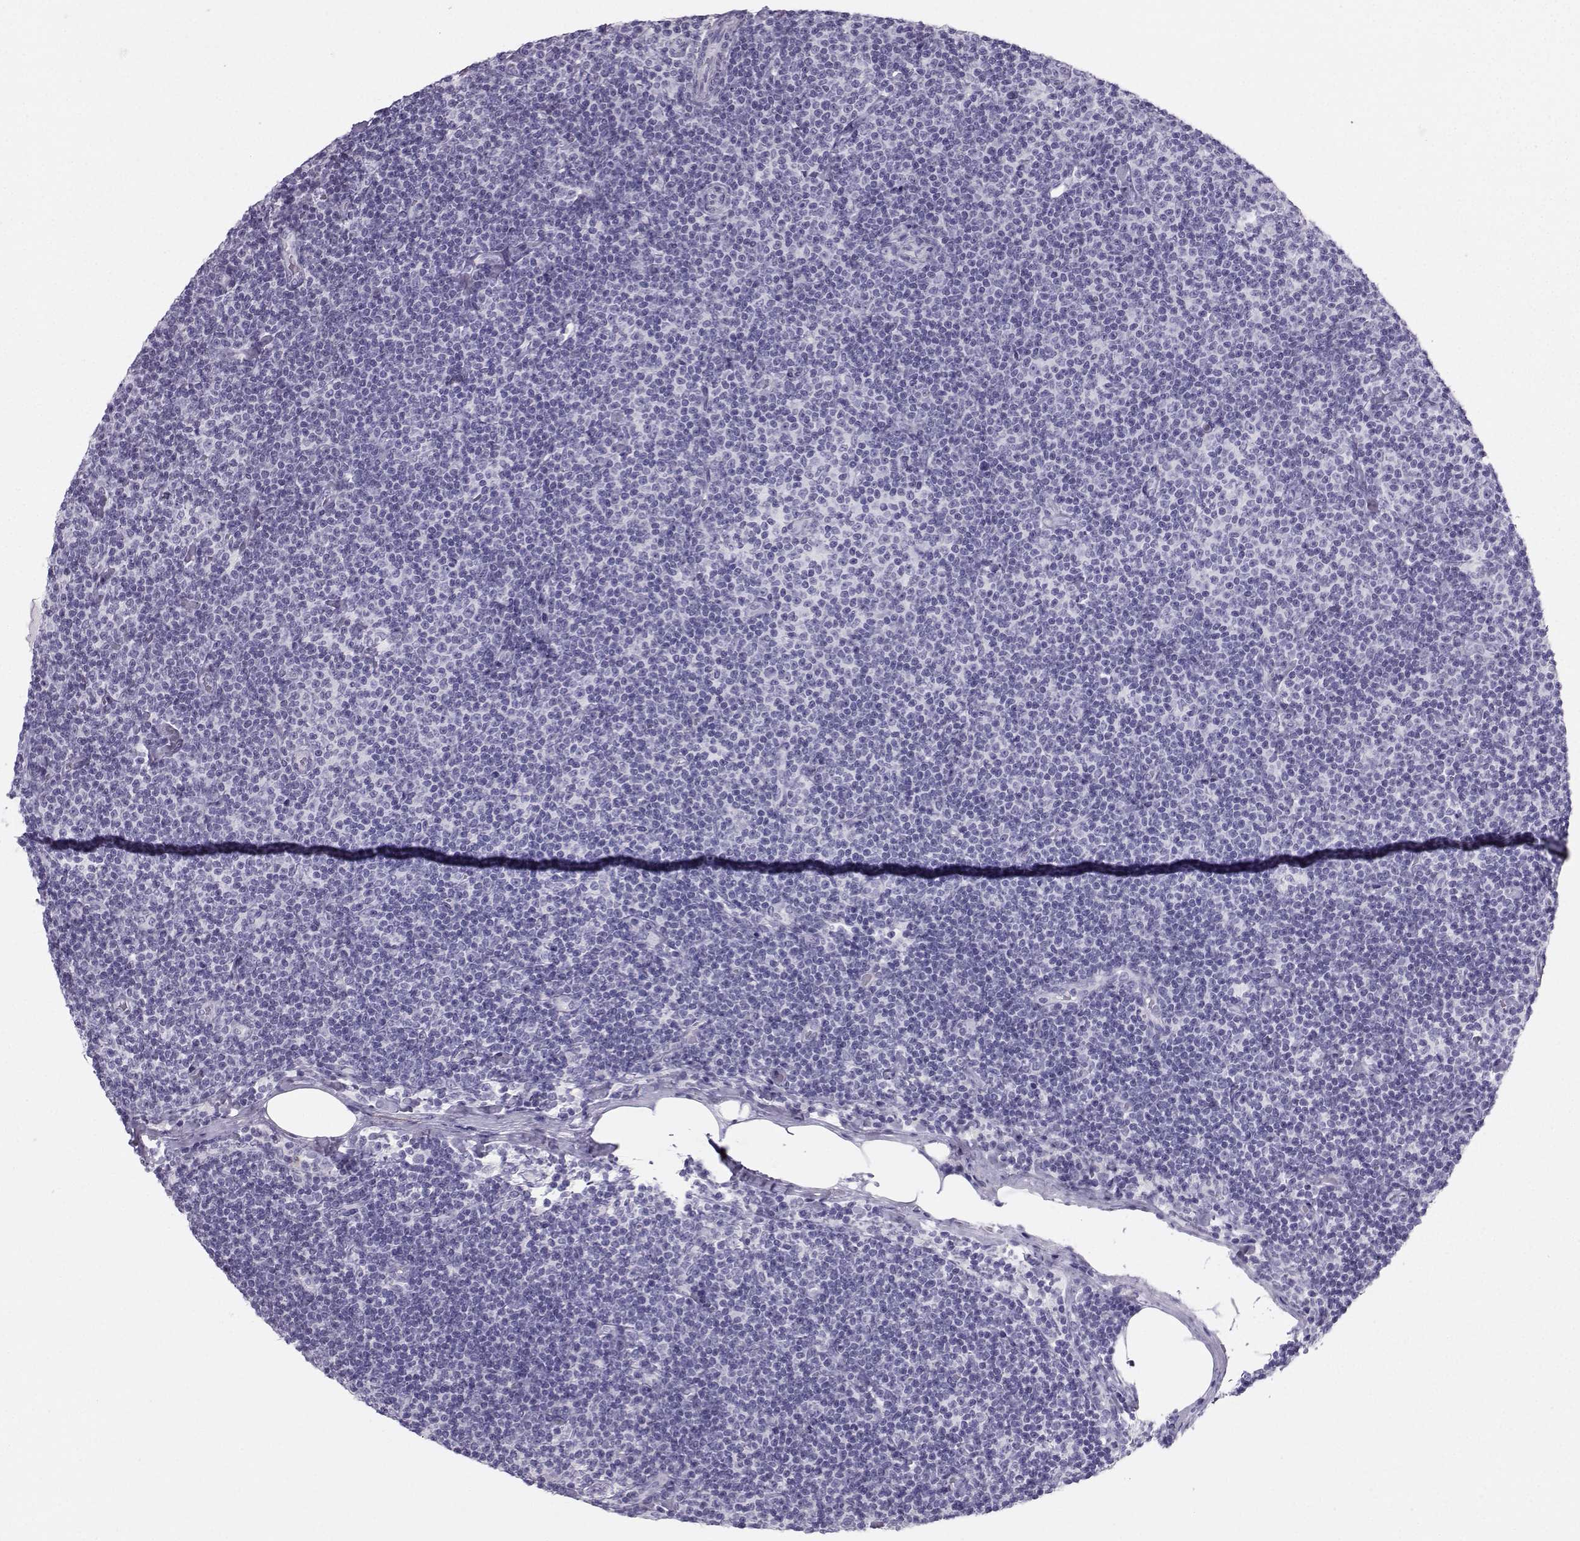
{"staining": {"intensity": "negative", "quantity": "none", "location": "none"}, "tissue": "lymphoma", "cell_type": "Tumor cells", "image_type": "cancer", "snomed": [{"axis": "morphology", "description": "Malignant lymphoma, non-Hodgkin's type, Low grade"}, {"axis": "topography", "description": "Lymph node"}], "caption": "Tumor cells are negative for protein expression in human malignant lymphoma, non-Hodgkin's type (low-grade). Brightfield microscopy of immunohistochemistry (IHC) stained with DAB (brown) and hematoxylin (blue), captured at high magnification.", "gene": "IQCD", "patient": {"sex": "male", "age": 81}}